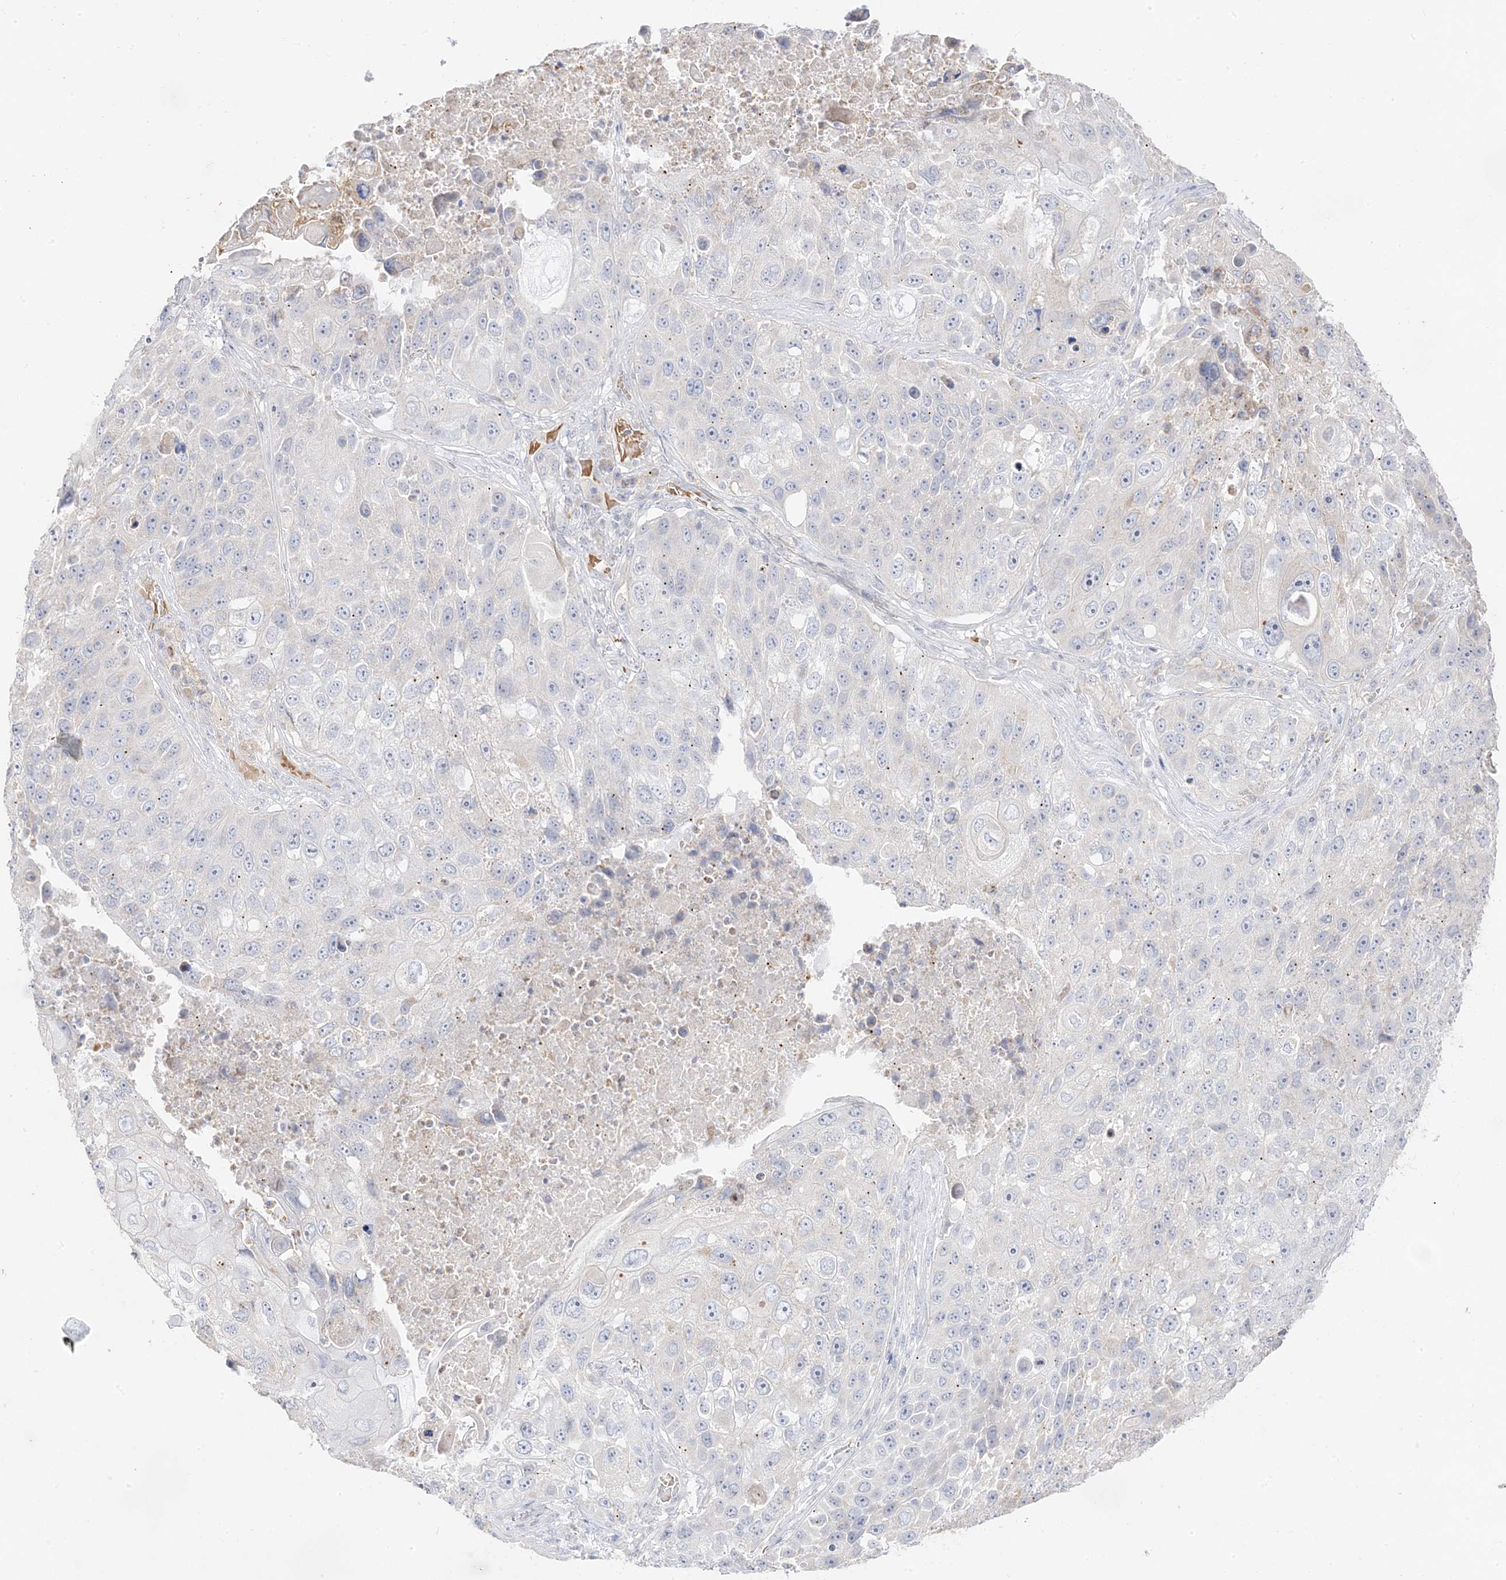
{"staining": {"intensity": "negative", "quantity": "none", "location": "none"}, "tissue": "lung cancer", "cell_type": "Tumor cells", "image_type": "cancer", "snomed": [{"axis": "morphology", "description": "Squamous cell carcinoma, NOS"}, {"axis": "topography", "description": "Lung"}], "caption": "High power microscopy micrograph of an immunohistochemistry histopathology image of squamous cell carcinoma (lung), revealing no significant expression in tumor cells.", "gene": "TRANK1", "patient": {"sex": "male", "age": 61}}